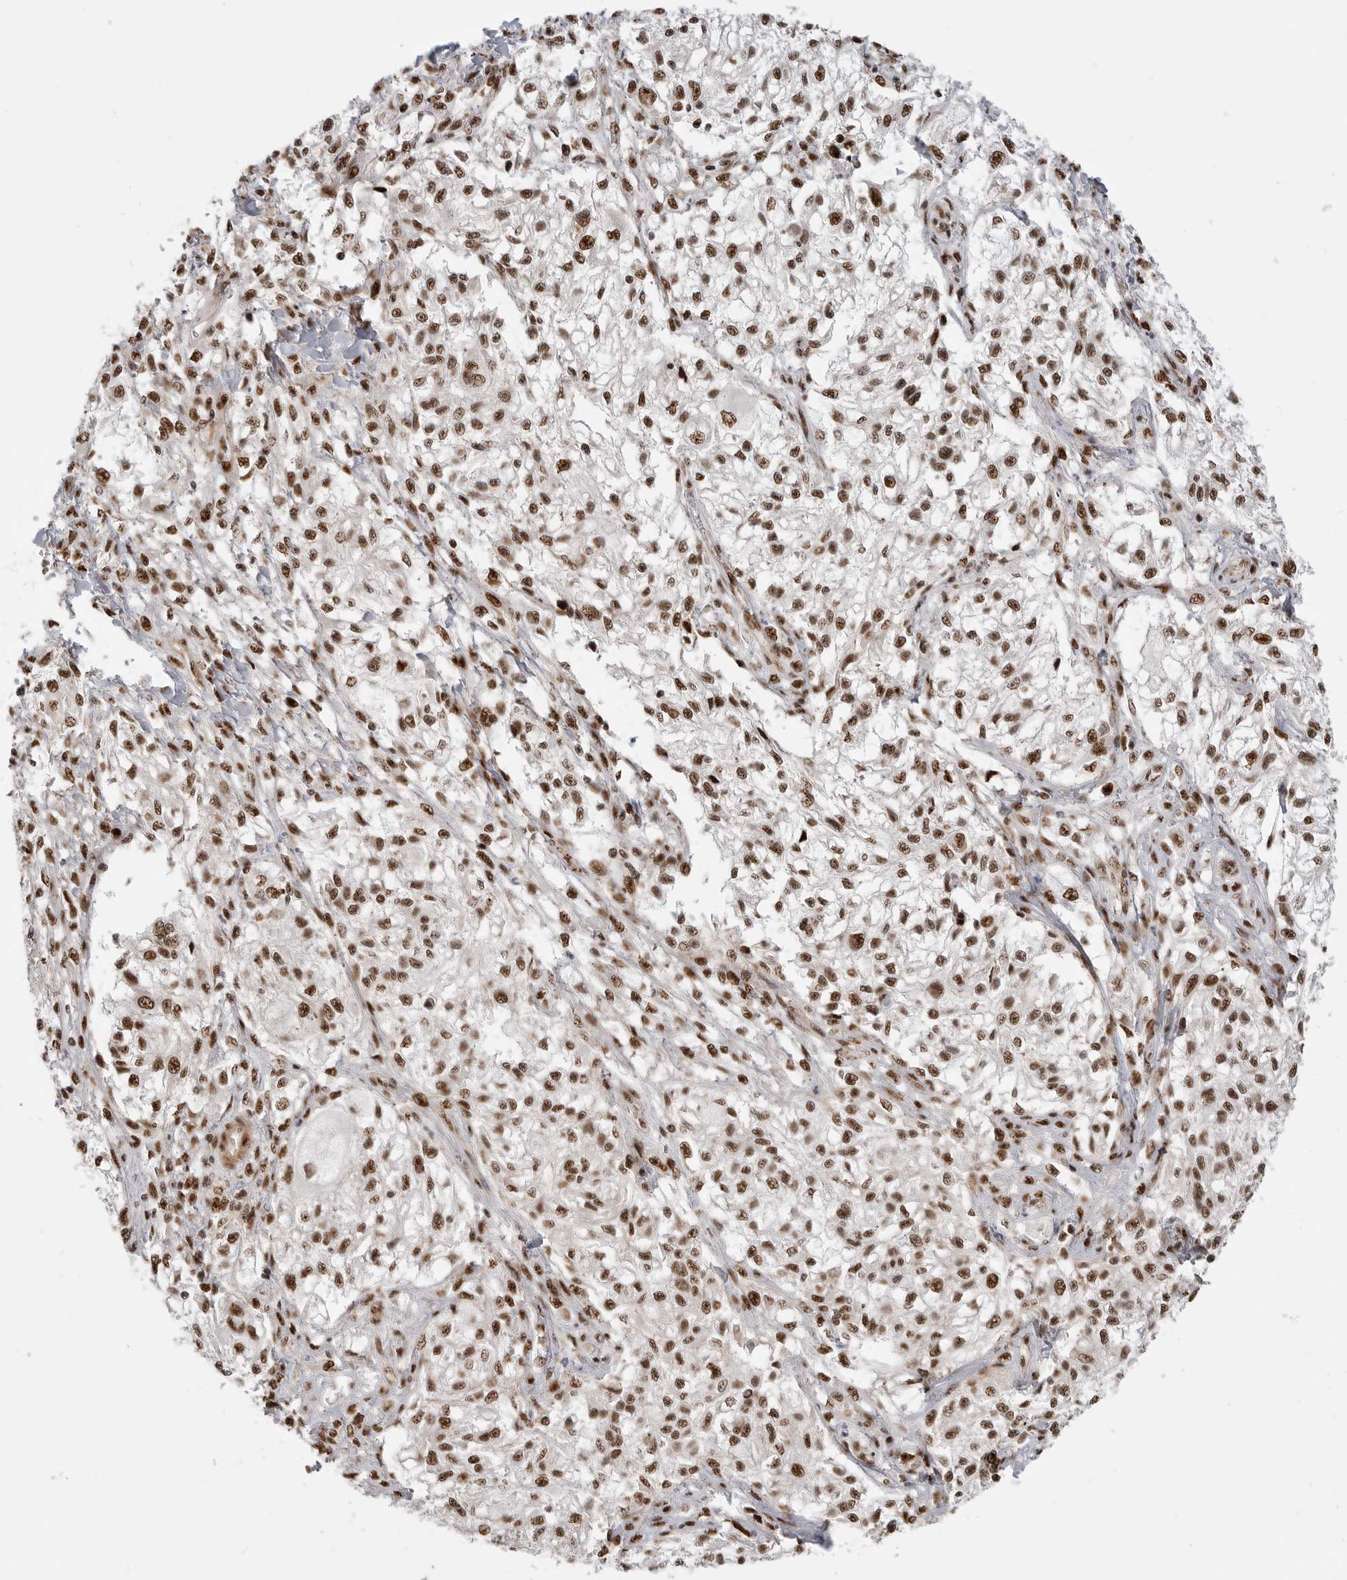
{"staining": {"intensity": "moderate", "quantity": ">75%", "location": "nuclear"}, "tissue": "melanoma", "cell_type": "Tumor cells", "image_type": "cancer", "snomed": [{"axis": "morphology", "description": "Malignant melanoma, NOS"}, {"axis": "topography", "description": "Skin of head"}], "caption": "IHC (DAB) staining of human malignant melanoma demonstrates moderate nuclear protein staining in approximately >75% of tumor cells.", "gene": "GPATCH2", "patient": {"sex": "male", "age": 83}}